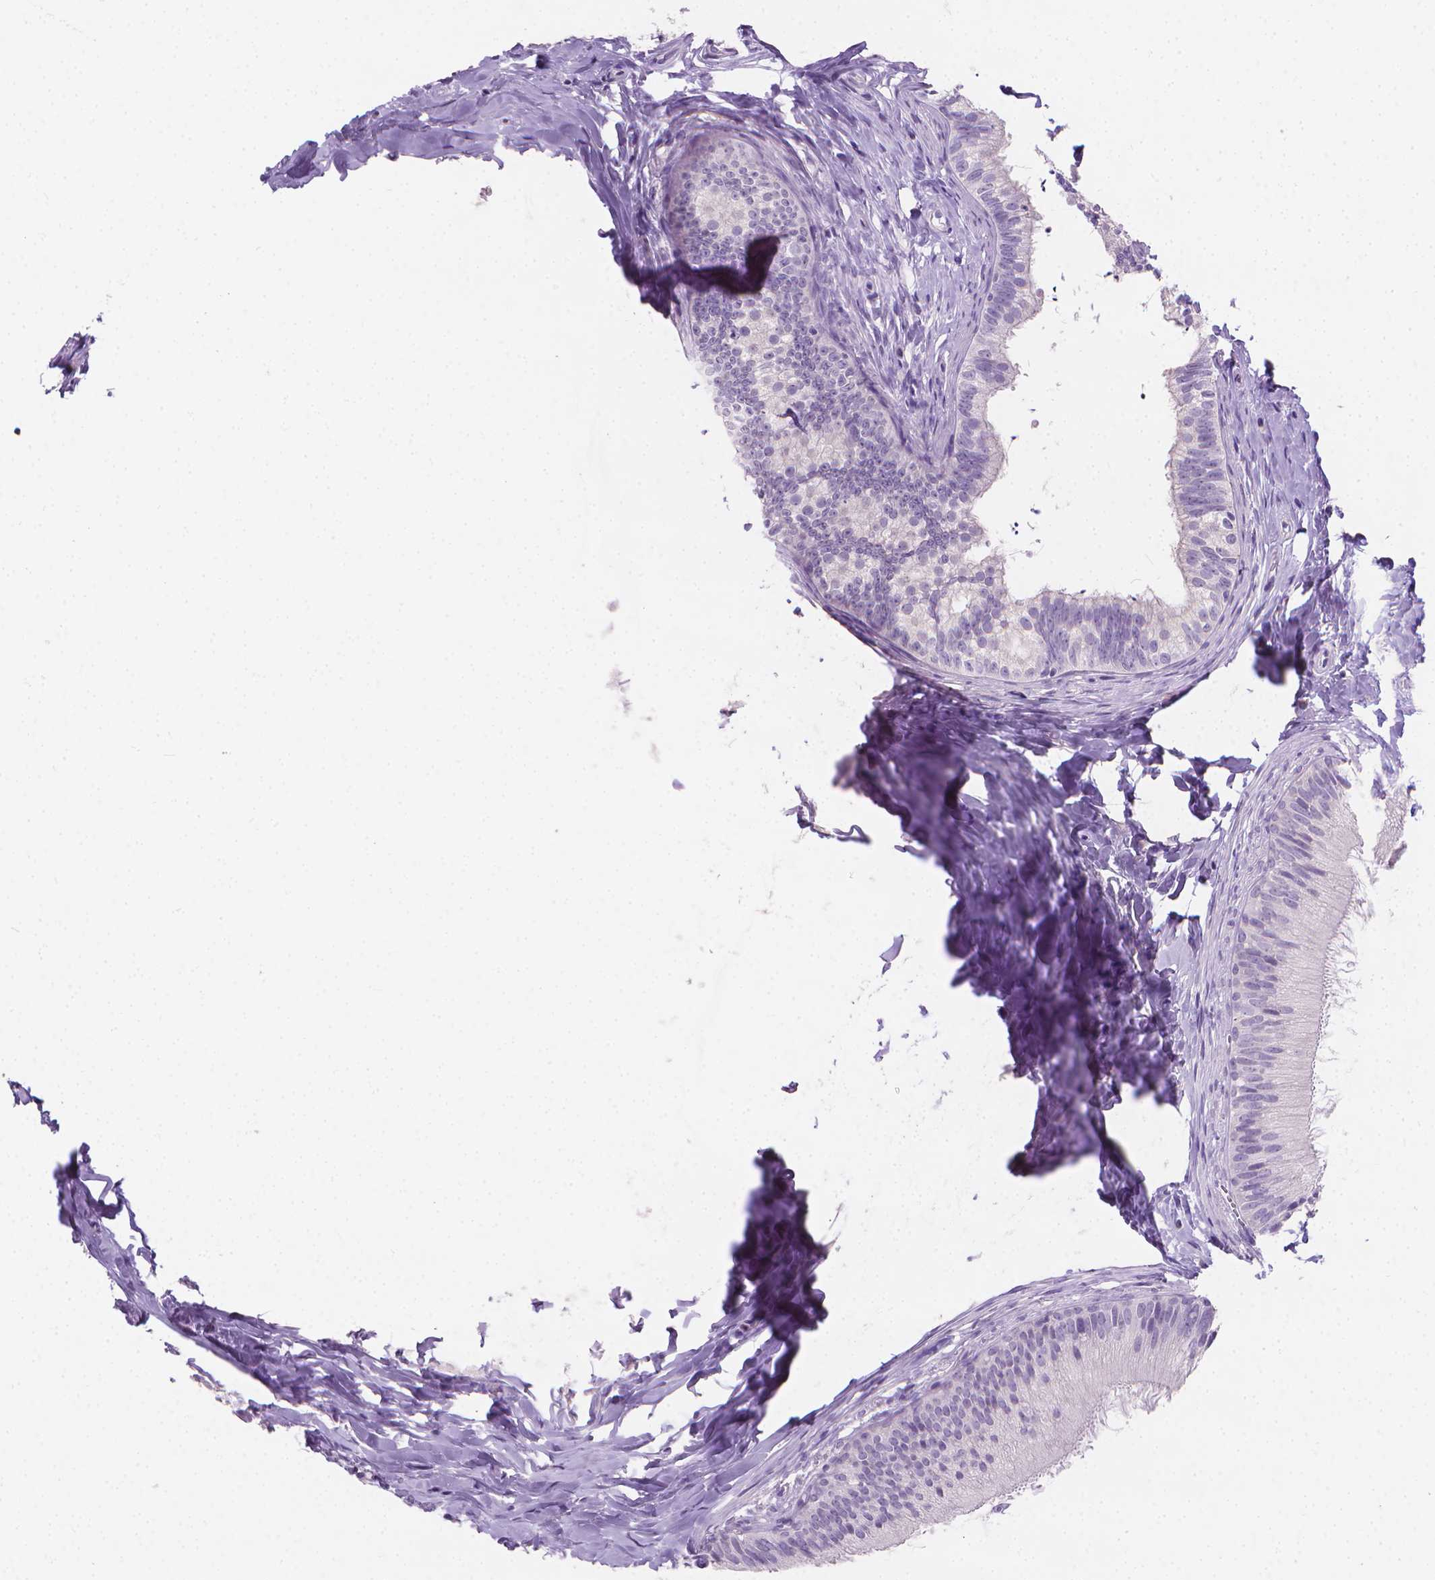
{"staining": {"intensity": "negative", "quantity": "none", "location": "none"}, "tissue": "epididymis", "cell_type": "Glandular cells", "image_type": "normal", "snomed": [{"axis": "morphology", "description": "Normal tissue, NOS"}, {"axis": "topography", "description": "Epididymis"}], "caption": "Immunohistochemical staining of benign epididymis displays no significant expression in glandular cells. (Immunohistochemistry, brightfield microscopy, high magnification).", "gene": "TNNI2", "patient": {"sex": "male", "age": 24}}